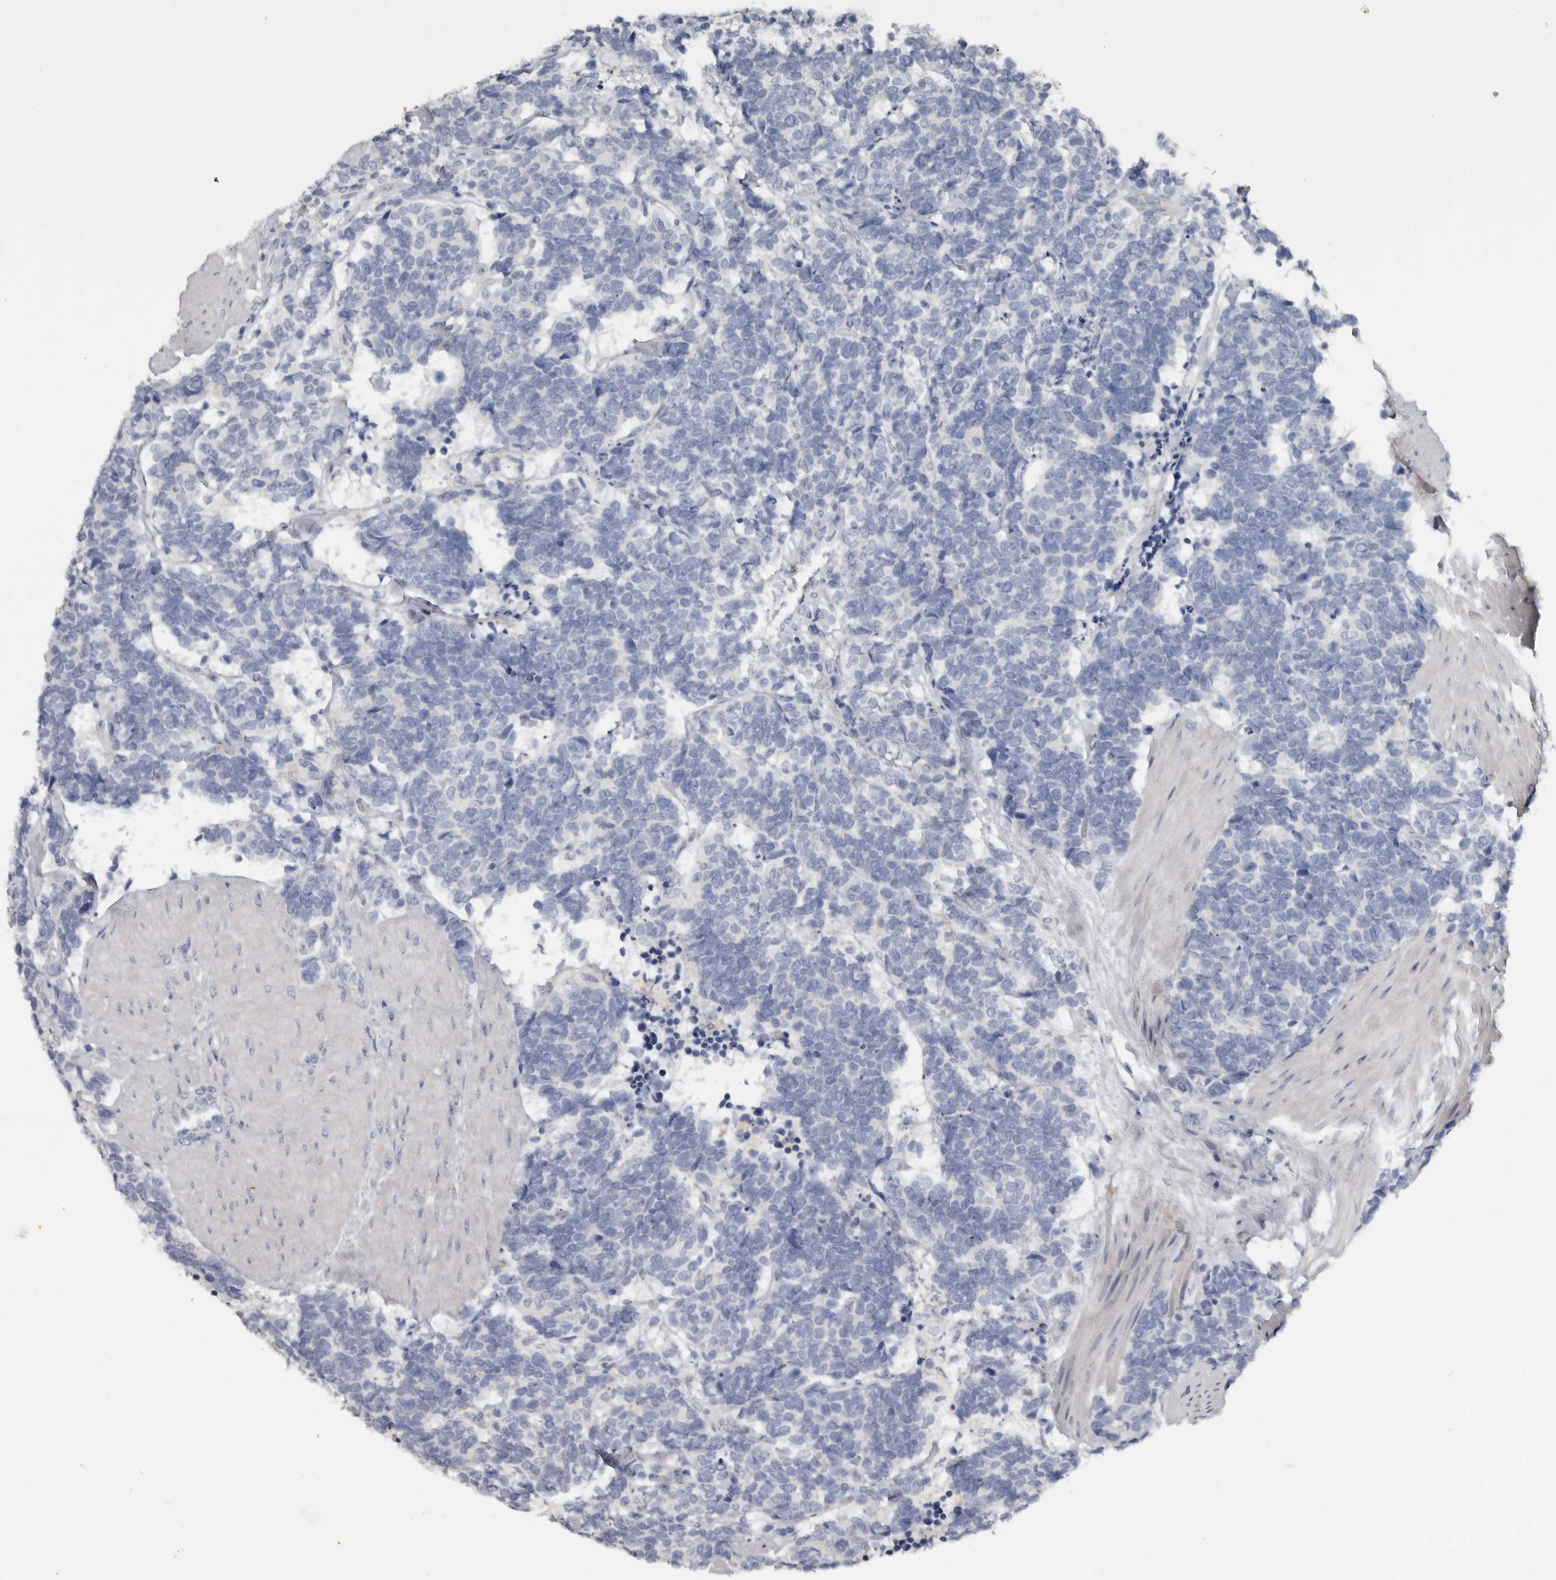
{"staining": {"intensity": "negative", "quantity": "none", "location": "none"}, "tissue": "carcinoid", "cell_type": "Tumor cells", "image_type": "cancer", "snomed": [{"axis": "morphology", "description": "Carcinoma, NOS"}, {"axis": "morphology", "description": "Carcinoid, malignant, NOS"}, {"axis": "topography", "description": "Urinary bladder"}], "caption": "The image exhibits no significant positivity in tumor cells of carcinoid (malignant). Nuclei are stained in blue.", "gene": "FABP7", "patient": {"sex": "male", "age": 57}}